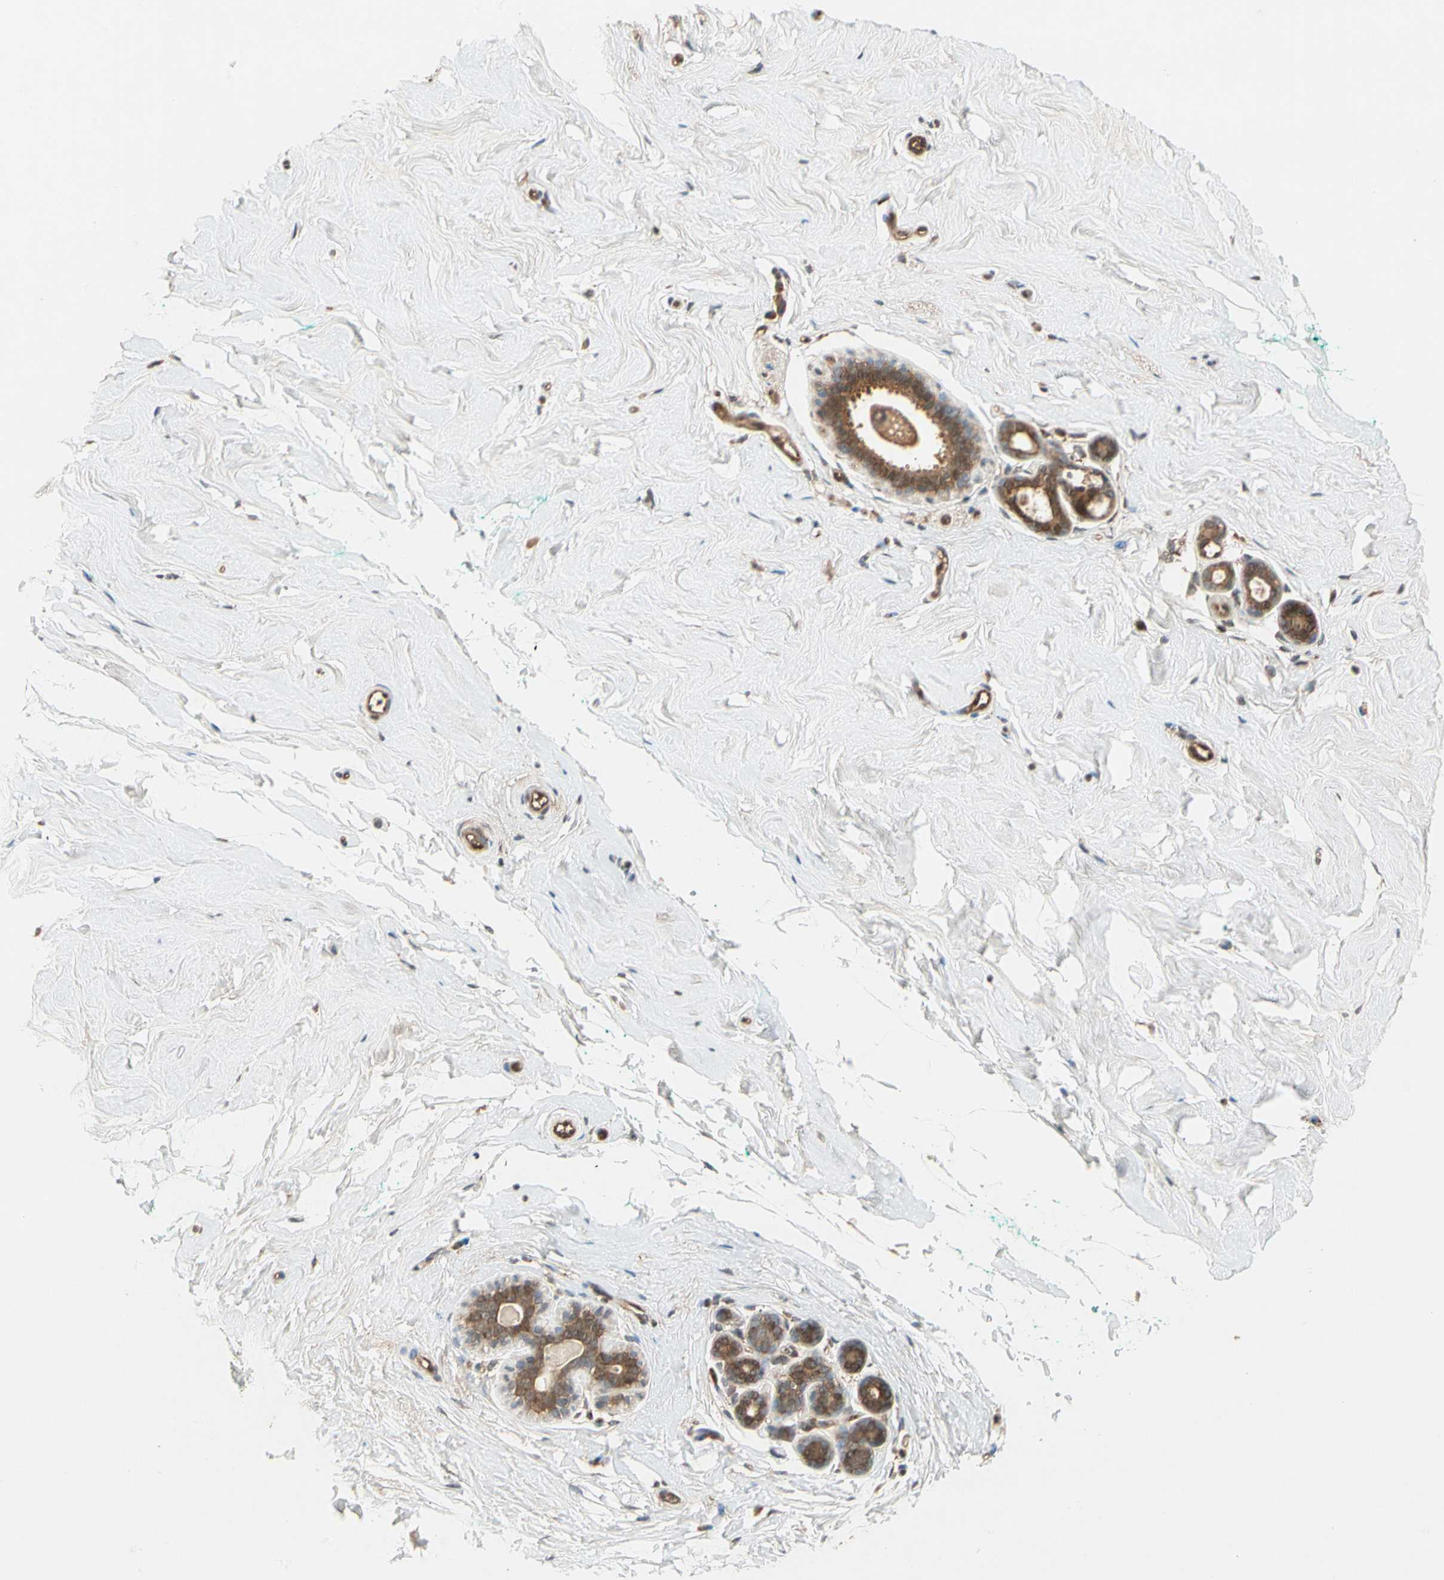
{"staining": {"intensity": "negative", "quantity": "none", "location": "none"}, "tissue": "breast", "cell_type": "Adipocytes", "image_type": "normal", "snomed": [{"axis": "morphology", "description": "Normal tissue, NOS"}, {"axis": "topography", "description": "Breast"}], "caption": "A high-resolution photomicrograph shows immunohistochemistry staining of benign breast, which exhibits no significant expression in adipocytes. (Stains: DAB immunohistochemistry with hematoxylin counter stain, Microscopy: brightfield microscopy at high magnification).", "gene": "MAPK1", "patient": {"sex": "female", "age": 52}}